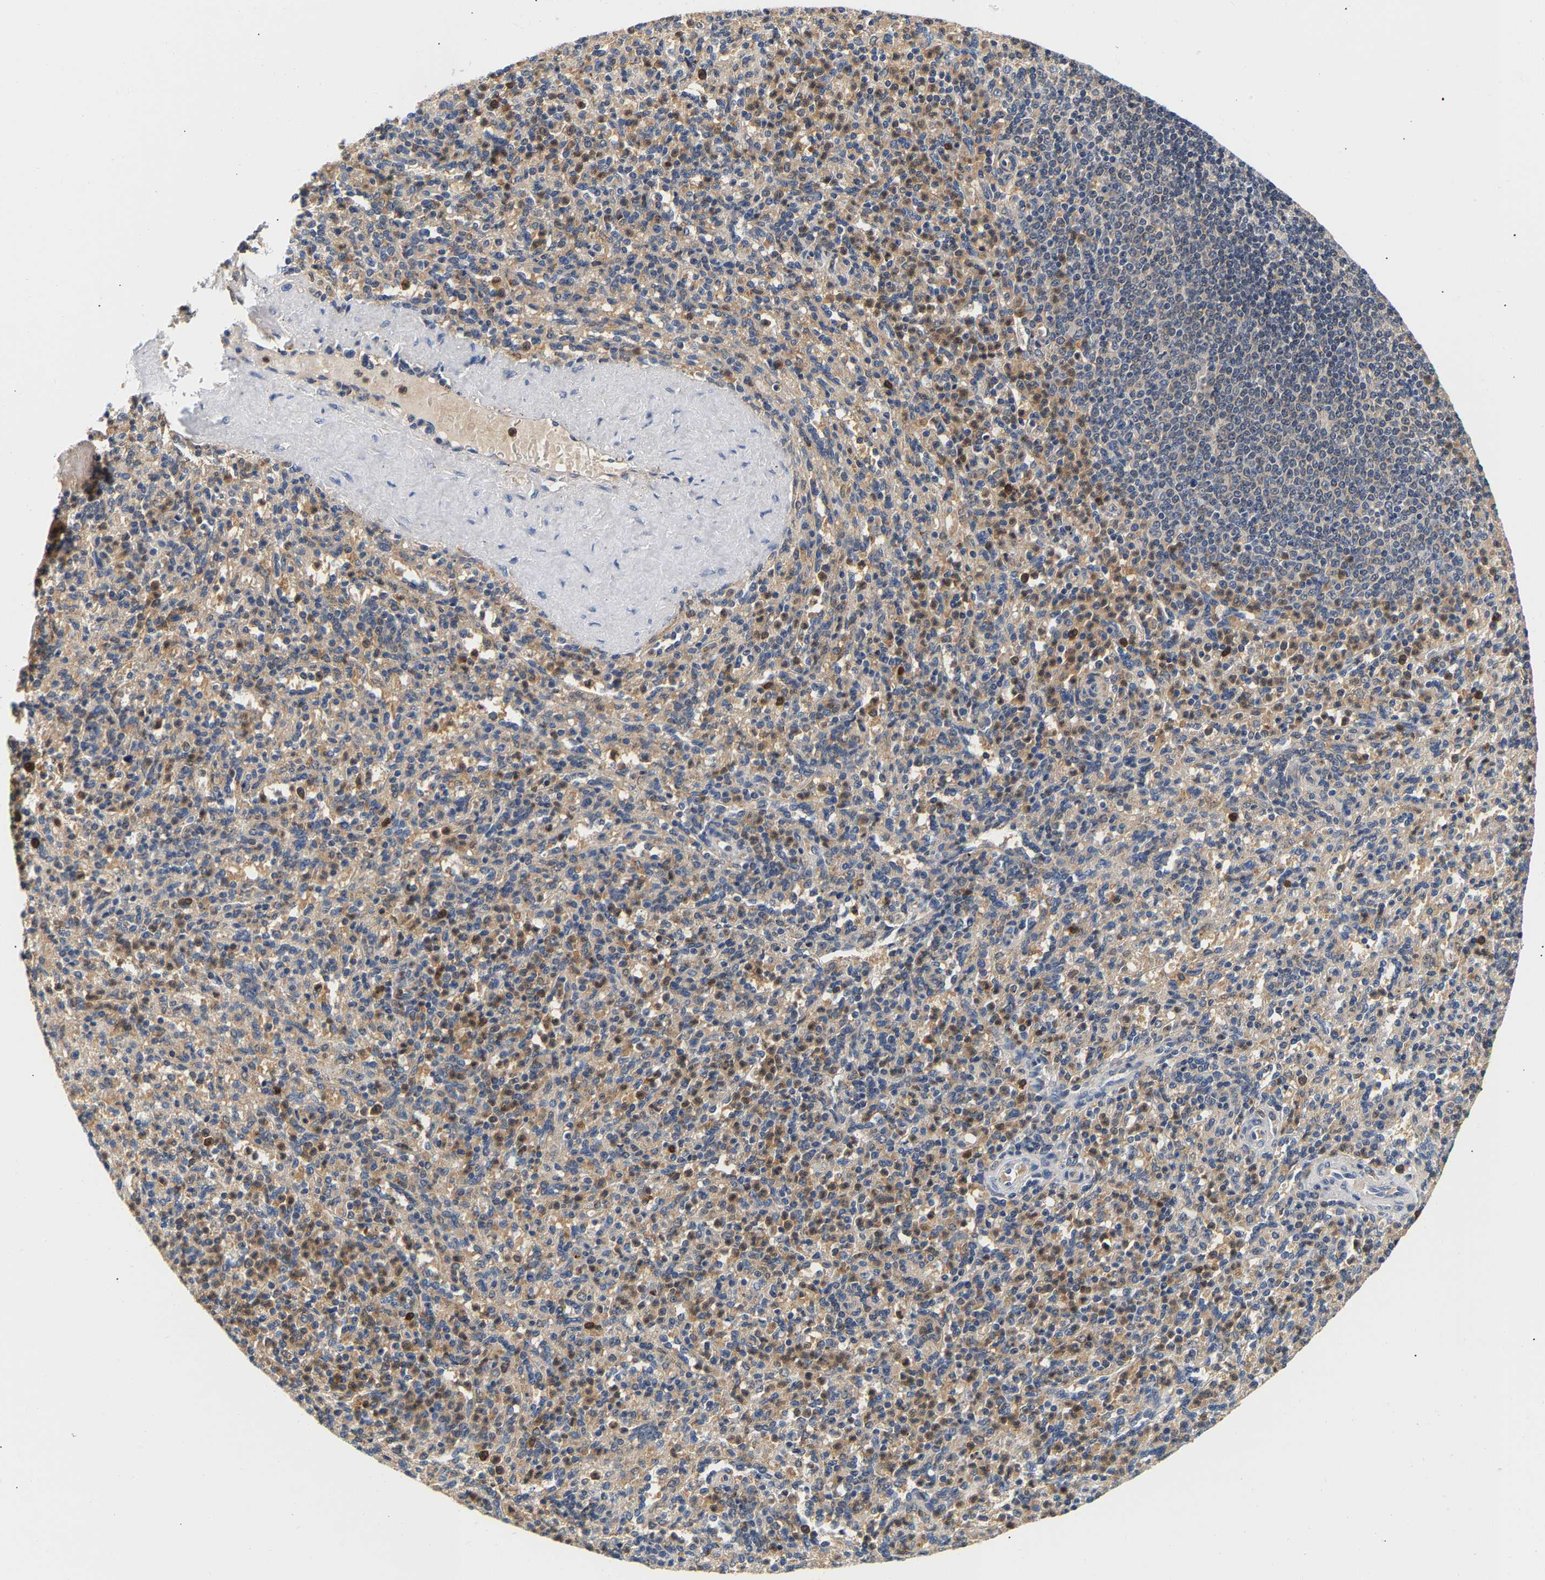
{"staining": {"intensity": "moderate", "quantity": "25%-75%", "location": "cytoplasmic/membranous"}, "tissue": "spleen", "cell_type": "Cells in red pulp", "image_type": "normal", "snomed": [{"axis": "morphology", "description": "Normal tissue, NOS"}, {"axis": "topography", "description": "Spleen"}], "caption": "About 25%-75% of cells in red pulp in benign human spleen display moderate cytoplasmic/membranous protein staining as visualized by brown immunohistochemical staining.", "gene": "PPID", "patient": {"sex": "male", "age": 36}}